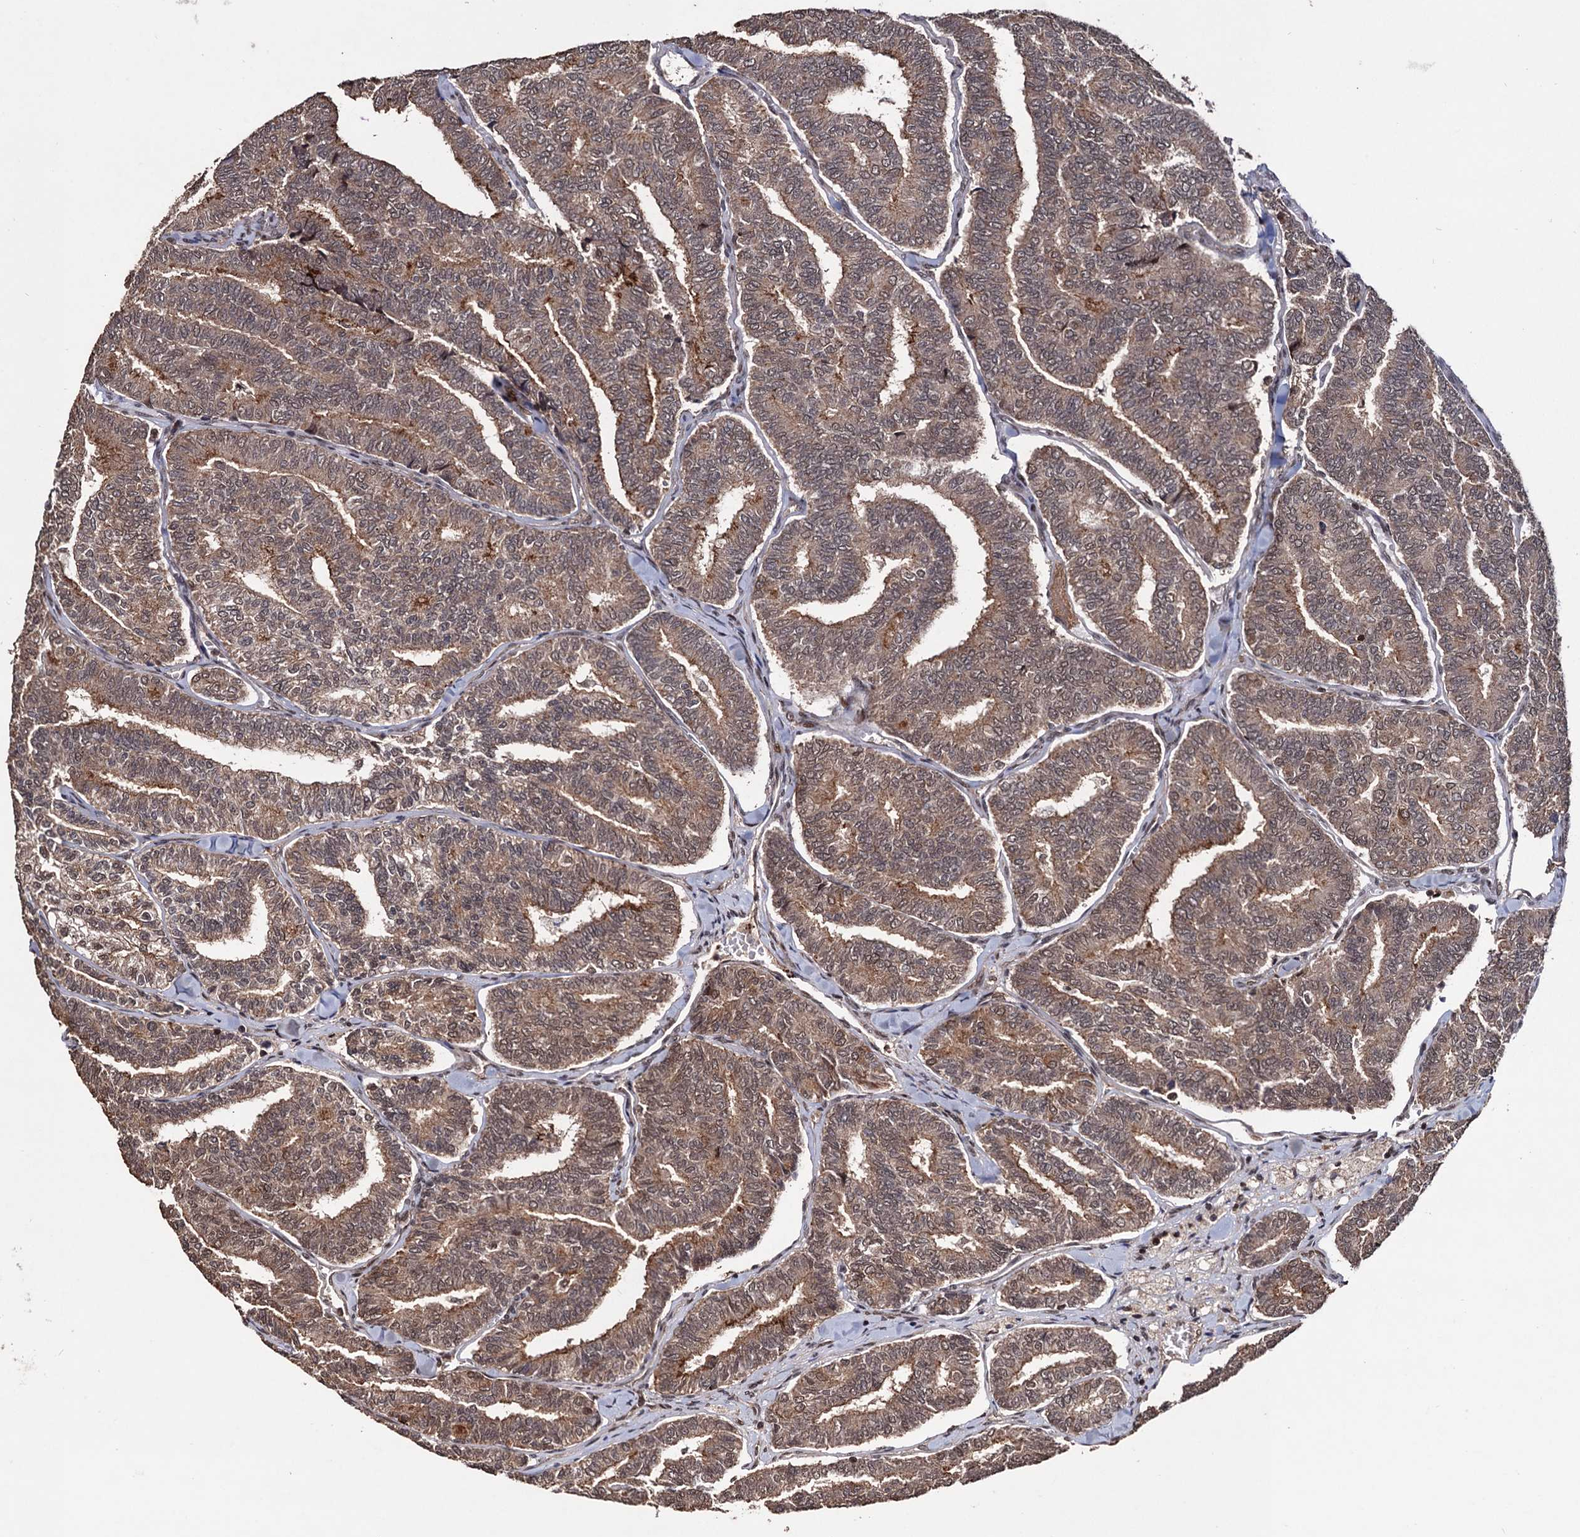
{"staining": {"intensity": "weak", "quantity": ">75%", "location": "cytoplasmic/membranous"}, "tissue": "thyroid cancer", "cell_type": "Tumor cells", "image_type": "cancer", "snomed": [{"axis": "morphology", "description": "Papillary adenocarcinoma, NOS"}, {"axis": "topography", "description": "Thyroid gland"}], "caption": "Protein positivity by immunohistochemistry shows weak cytoplasmic/membranous positivity in about >75% of tumor cells in thyroid cancer. (DAB IHC, brown staining for protein, blue staining for nuclei).", "gene": "KLF5", "patient": {"sex": "female", "age": 35}}